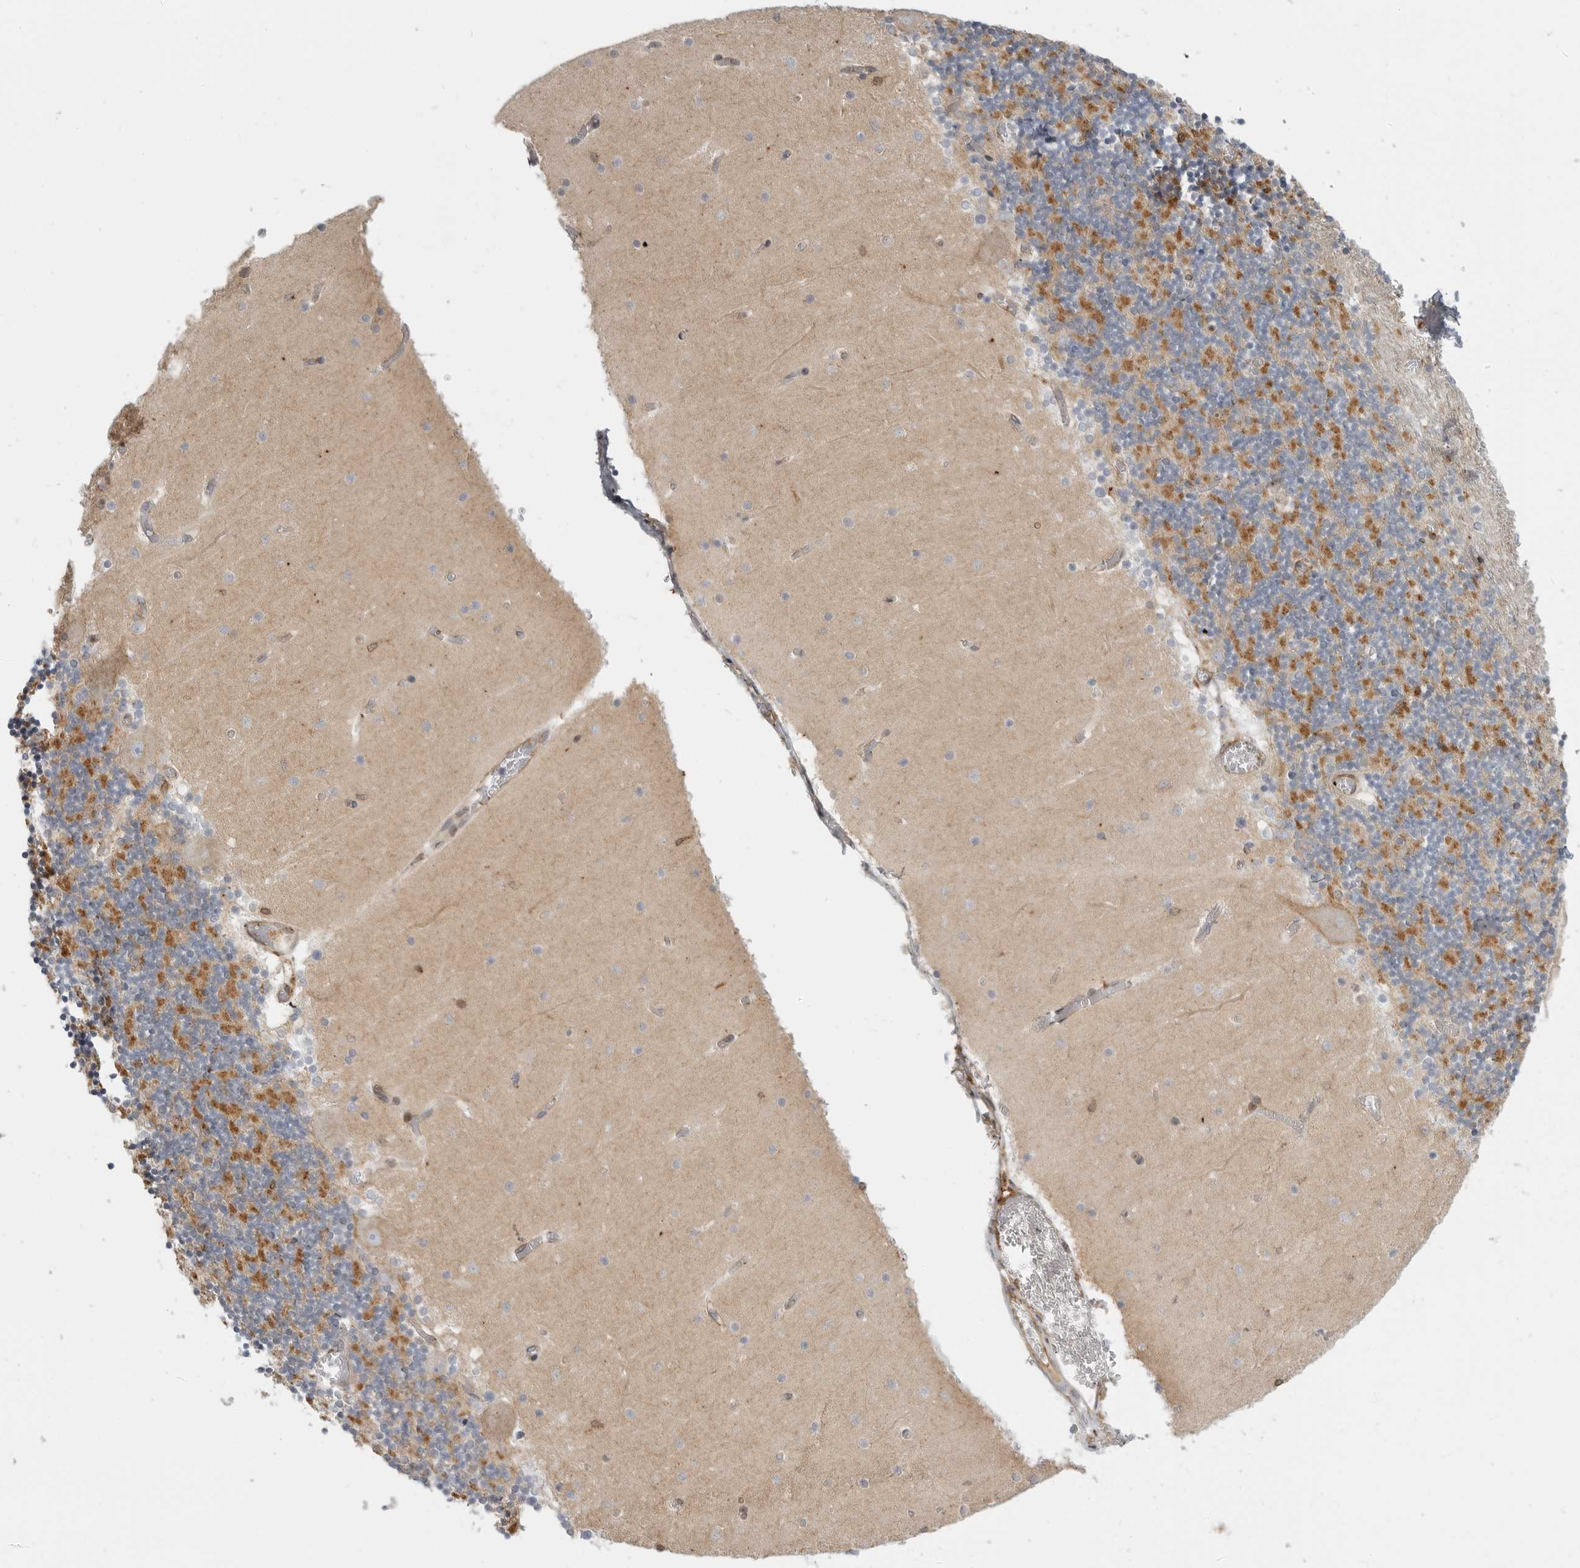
{"staining": {"intensity": "moderate", "quantity": "25%-75%", "location": "cytoplasmic/membranous"}, "tissue": "cerebellum", "cell_type": "Cells in granular layer", "image_type": "normal", "snomed": [{"axis": "morphology", "description": "Normal tissue, NOS"}, {"axis": "topography", "description": "Cerebellum"}], "caption": "Protein expression analysis of benign cerebellum demonstrates moderate cytoplasmic/membranous positivity in approximately 25%-75% of cells in granular layer. Immunohistochemistry (ihc) stains the protein in brown and the nuclei are stained blue.", "gene": "ANXA11", "patient": {"sex": "female", "age": 28}}